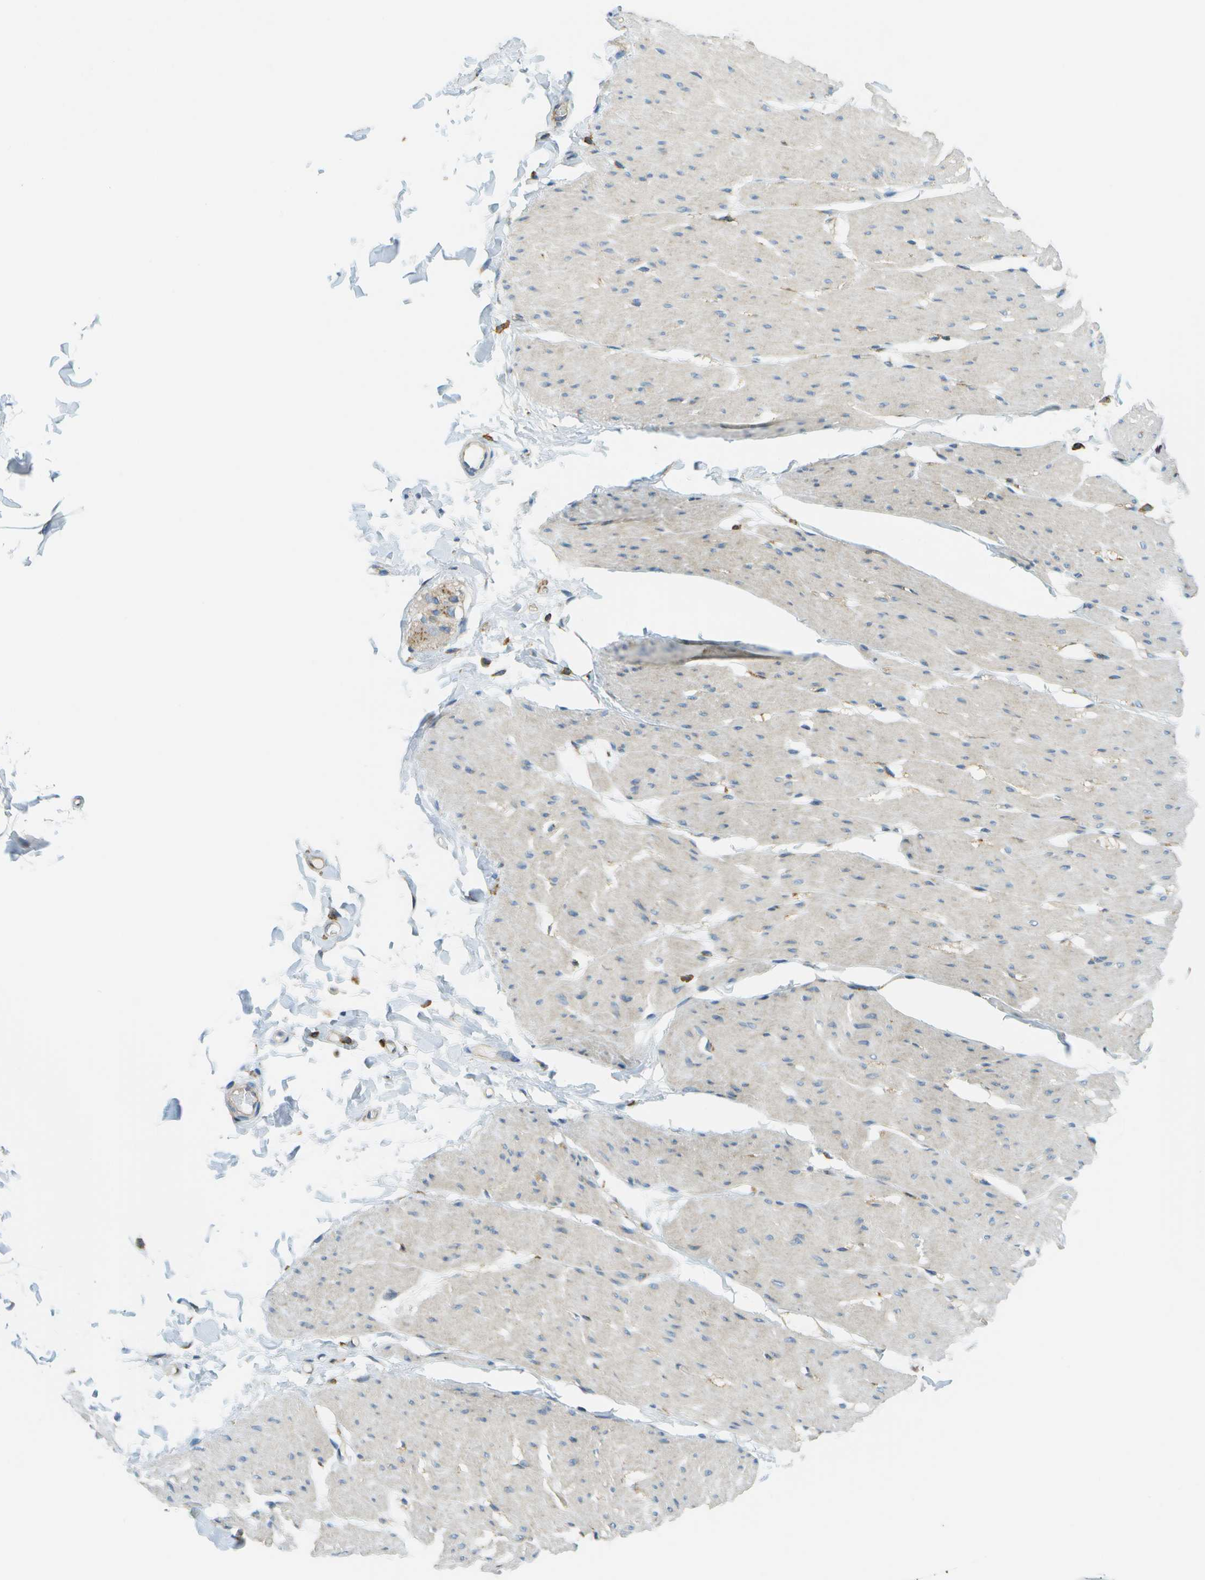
{"staining": {"intensity": "negative", "quantity": "none", "location": "none"}, "tissue": "smooth muscle", "cell_type": "Smooth muscle cells", "image_type": "normal", "snomed": [{"axis": "morphology", "description": "Normal tissue, NOS"}, {"axis": "topography", "description": "Smooth muscle"}, {"axis": "topography", "description": "Colon"}], "caption": "Immunohistochemical staining of benign smooth muscle exhibits no significant expression in smooth muscle cells.", "gene": "CLTC", "patient": {"sex": "male", "age": 67}}